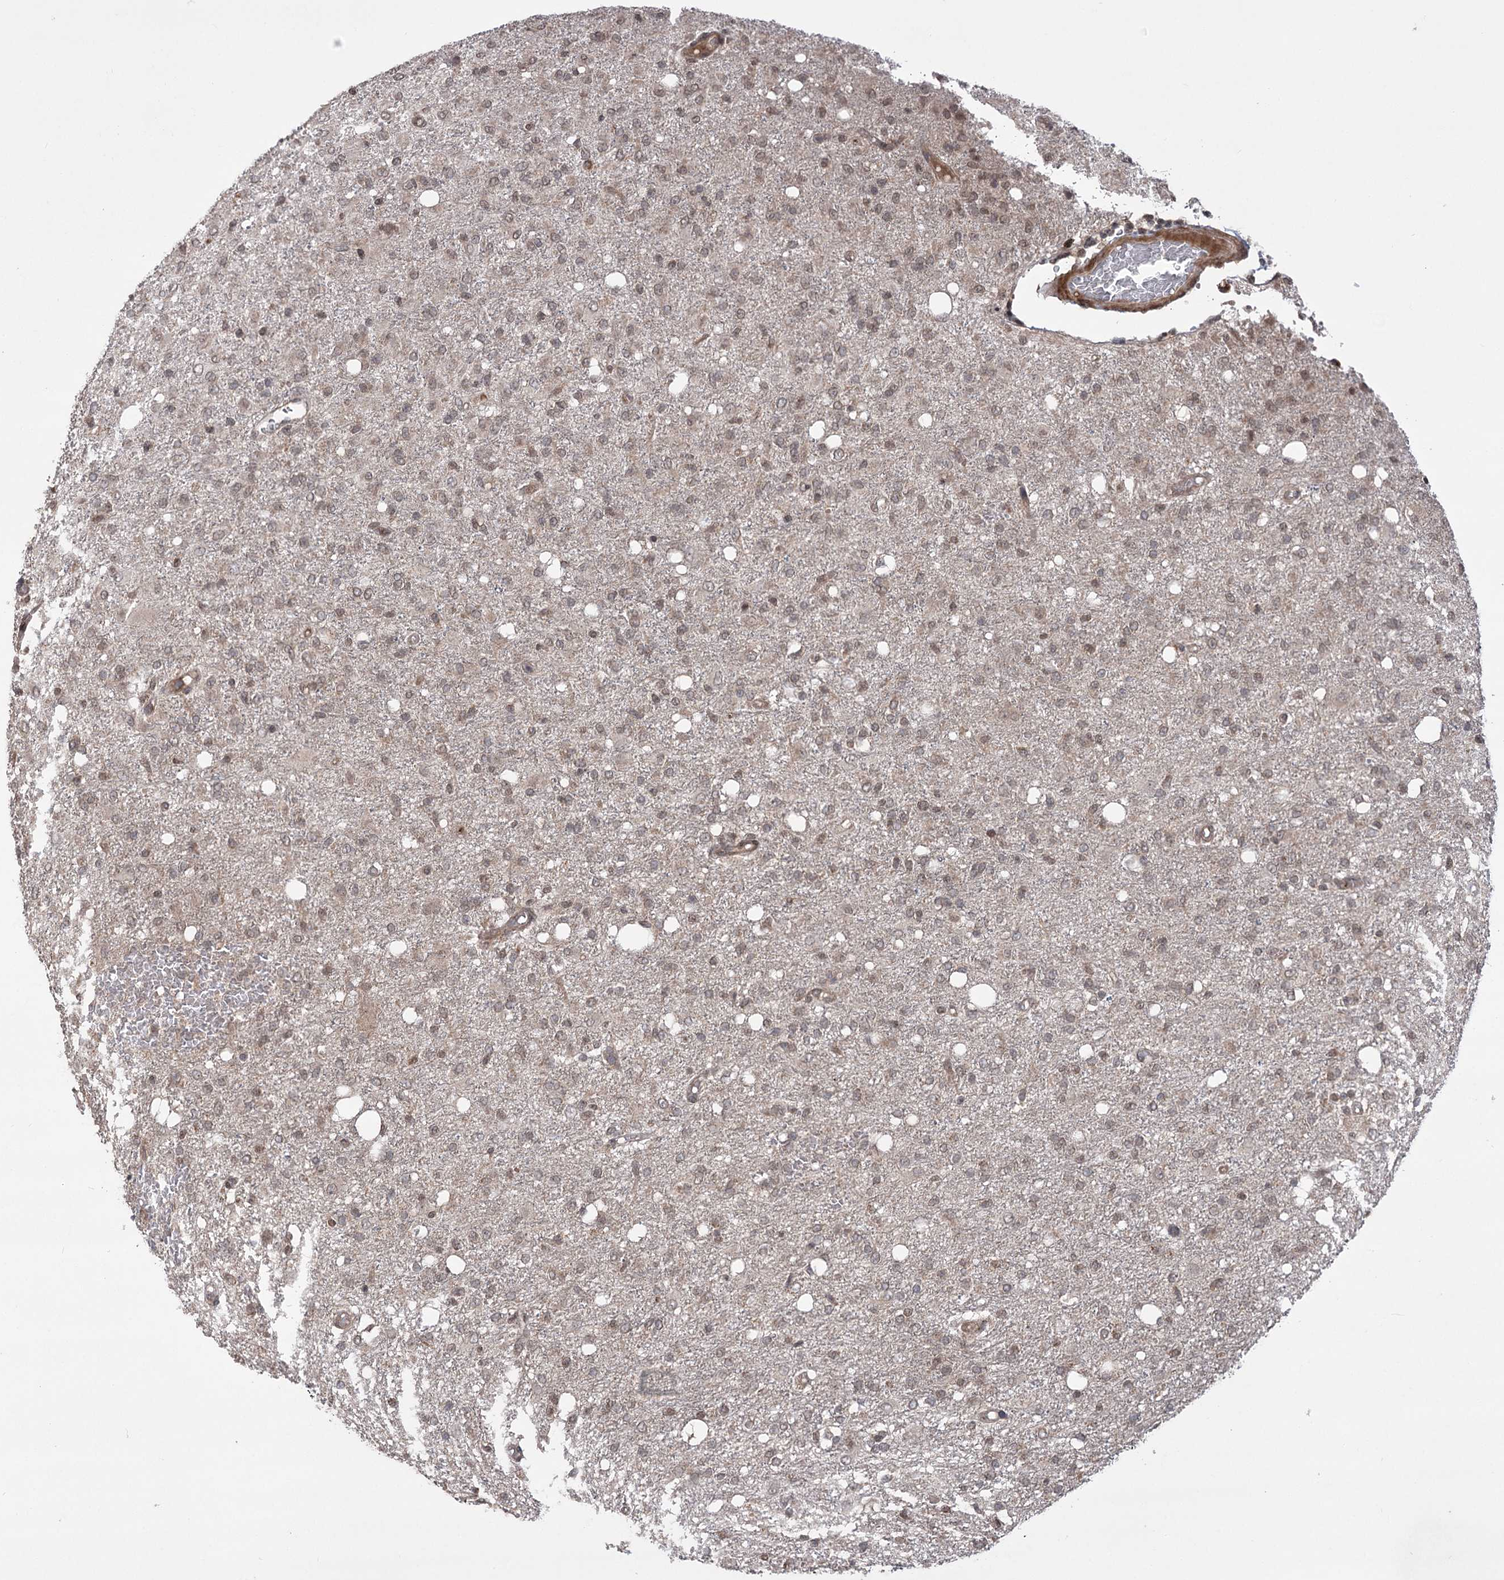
{"staining": {"intensity": "weak", "quantity": "25%-75%", "location": "nuclear"}, "tissue": "glioma", "cell_type": "Tumor cells", "image_type": "cancer", "snomed": [{"axis": "morphology", "description": "Glioma, malignant, High grade"}, {"axis": "topography", "description": "Brain"}], "caption": "Immunohistochemistry (DAB) staining of human high-grade glioma (malignant) shows weak nuclear protein staining in approximately 25%-75% of tumor cells.", "gene": "TENM2", "patient": {"sex": "female", "age": 59}}